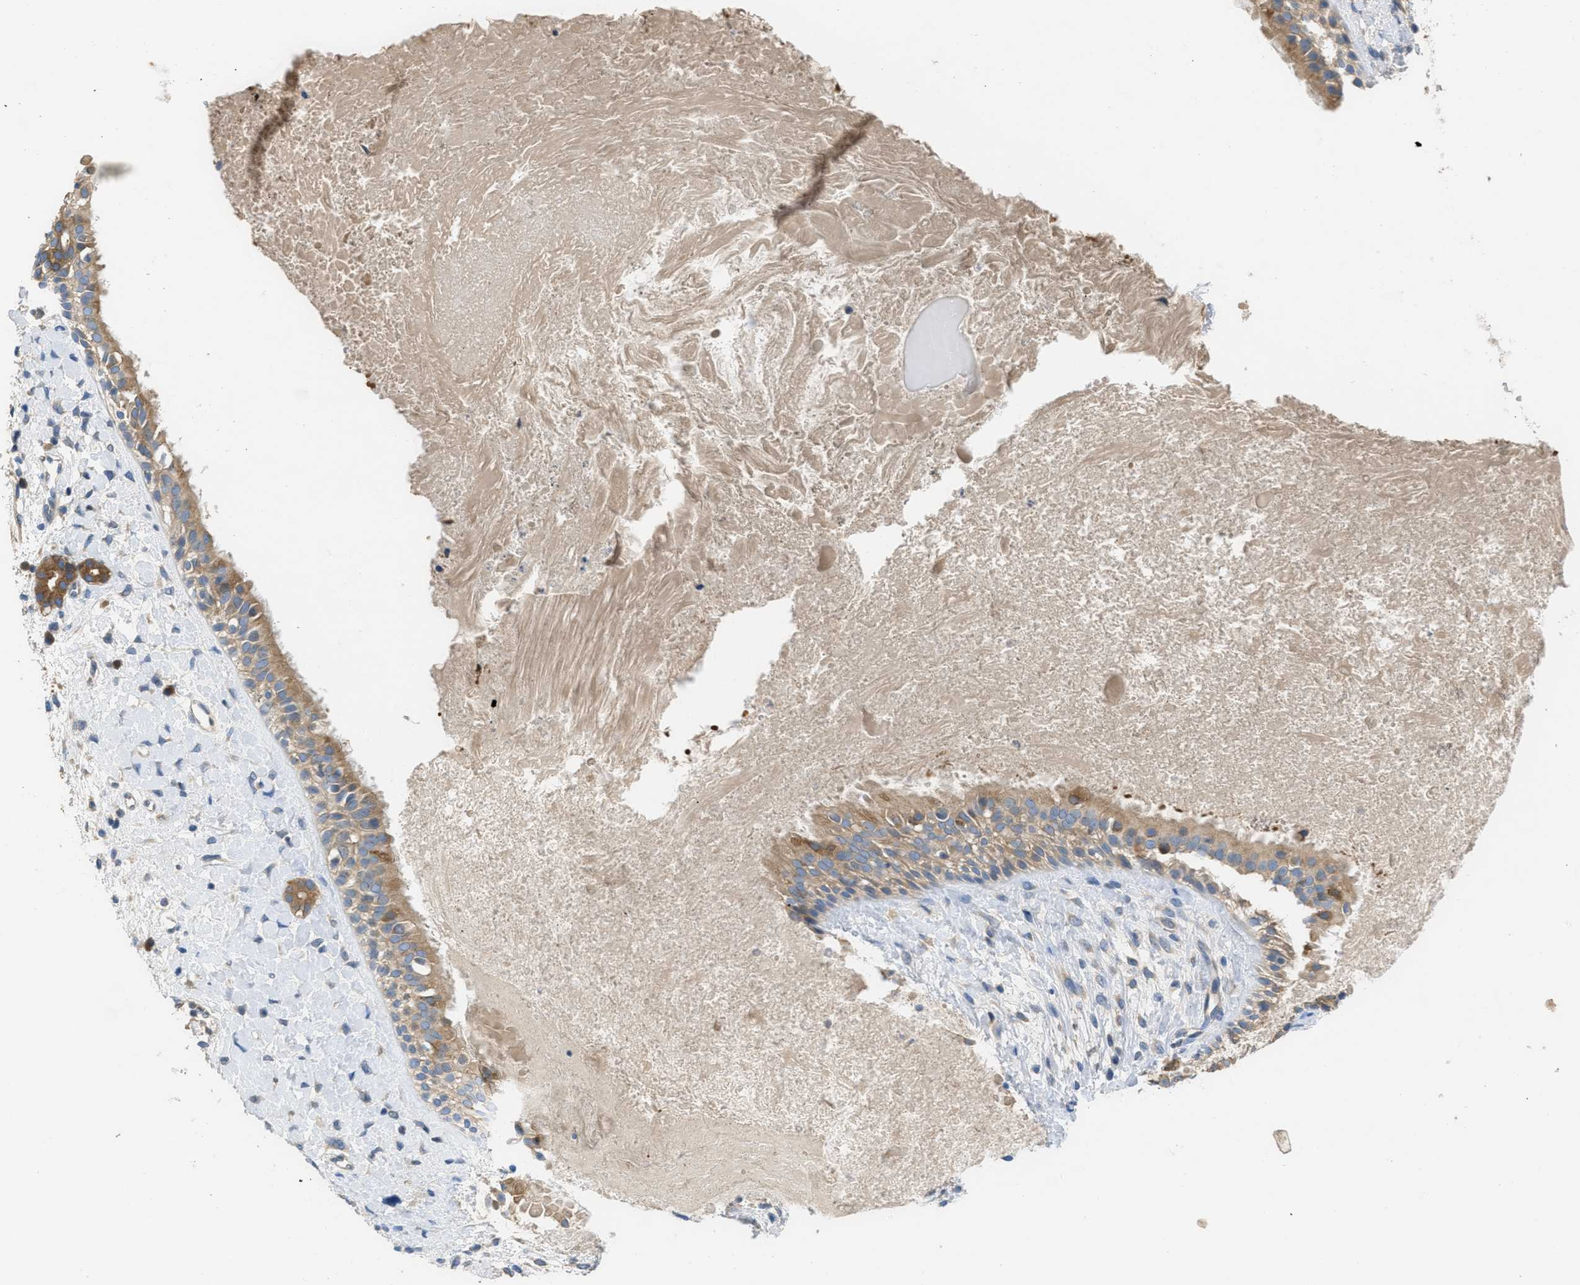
{"staining": {"intensity": "moderate", "quantity": ">75%", "location": "cytoplasmic/membranous"}, "tissue": "nasopharynx", "cell_type": "Respiratory epithelial cells", "image_type": "normal", "snomed": [{"axis": "morphology", "description": "Normal tissue, NOS"}, {"axis": "topography", "description": "Nasopharynx"}], "caption": "Immunohistochemistry (IHC) staining of unremarkable nasopharynx, which shows medium levels of moderate cytoplasmic/membranous staining in about >75% of respiratory epithelial cells indicating moderate cytoplasmic/membranous protein expression. The staining was performed using DAB (3,3'-diaminobenzidine) (brown) for protein detection and nuclei were counterstained in hematoxylin (blue).", "gene": "UBA5", "patient": {"sex": "male", "age": 22}}